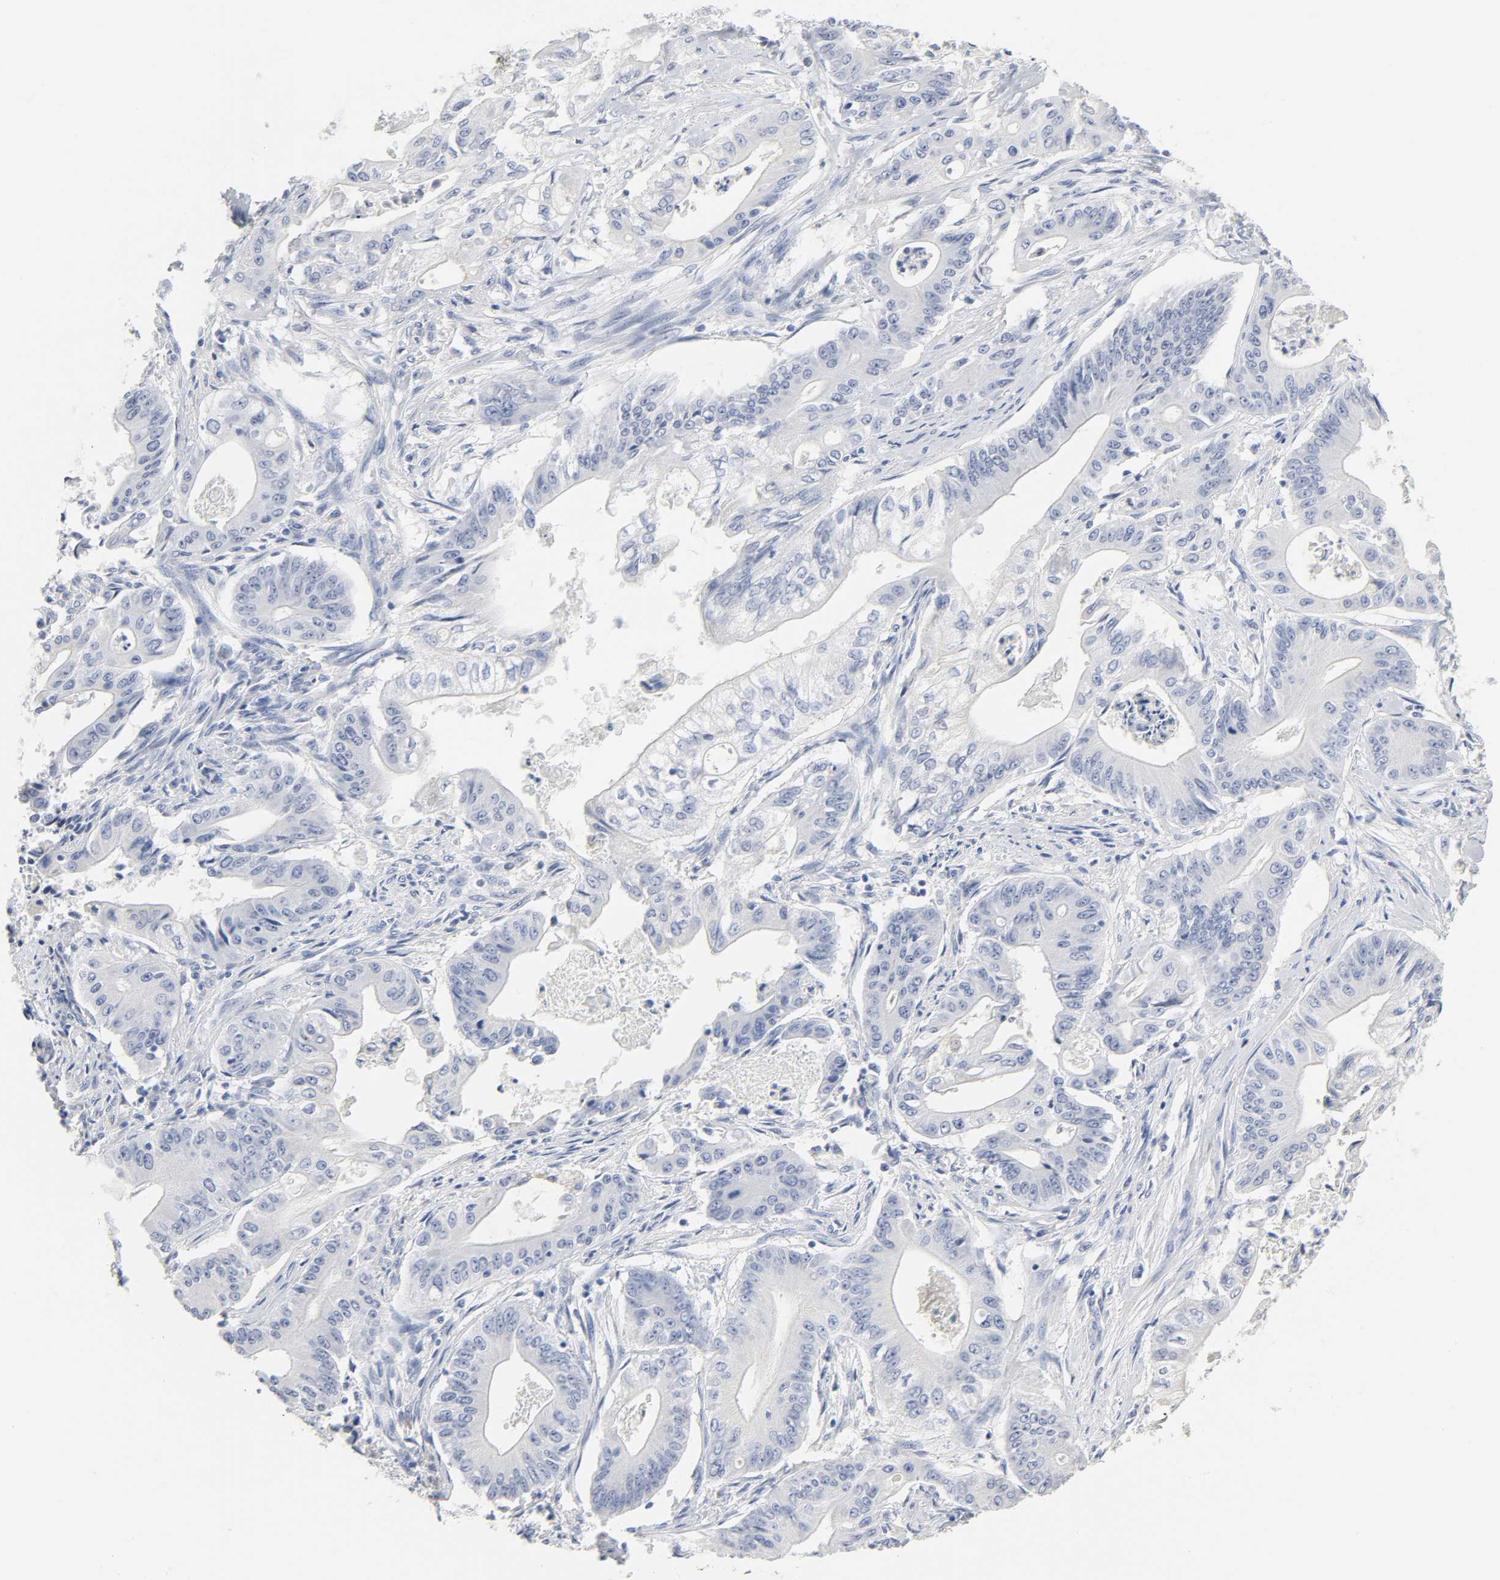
{"staining": {"intensity": "negative", "quantity": "none", "location": "none"}, "tissue": "pancreatic cancer", "cell_type": "Tumor cells", "image_type": "cancer", "snomed": [{"axis": "morphology", "description": "Normal tissue, NOS"}, {"axis": "topography", "description": "Lymph node"}], "caption": "Immunohistochemistry (IHC) micrograph of human pancreatic cancer stained for a protein (brown), which shows no staining in tumor cells.", "gene": "ACP3", "patient": {"sex": "male", "age": 62}}